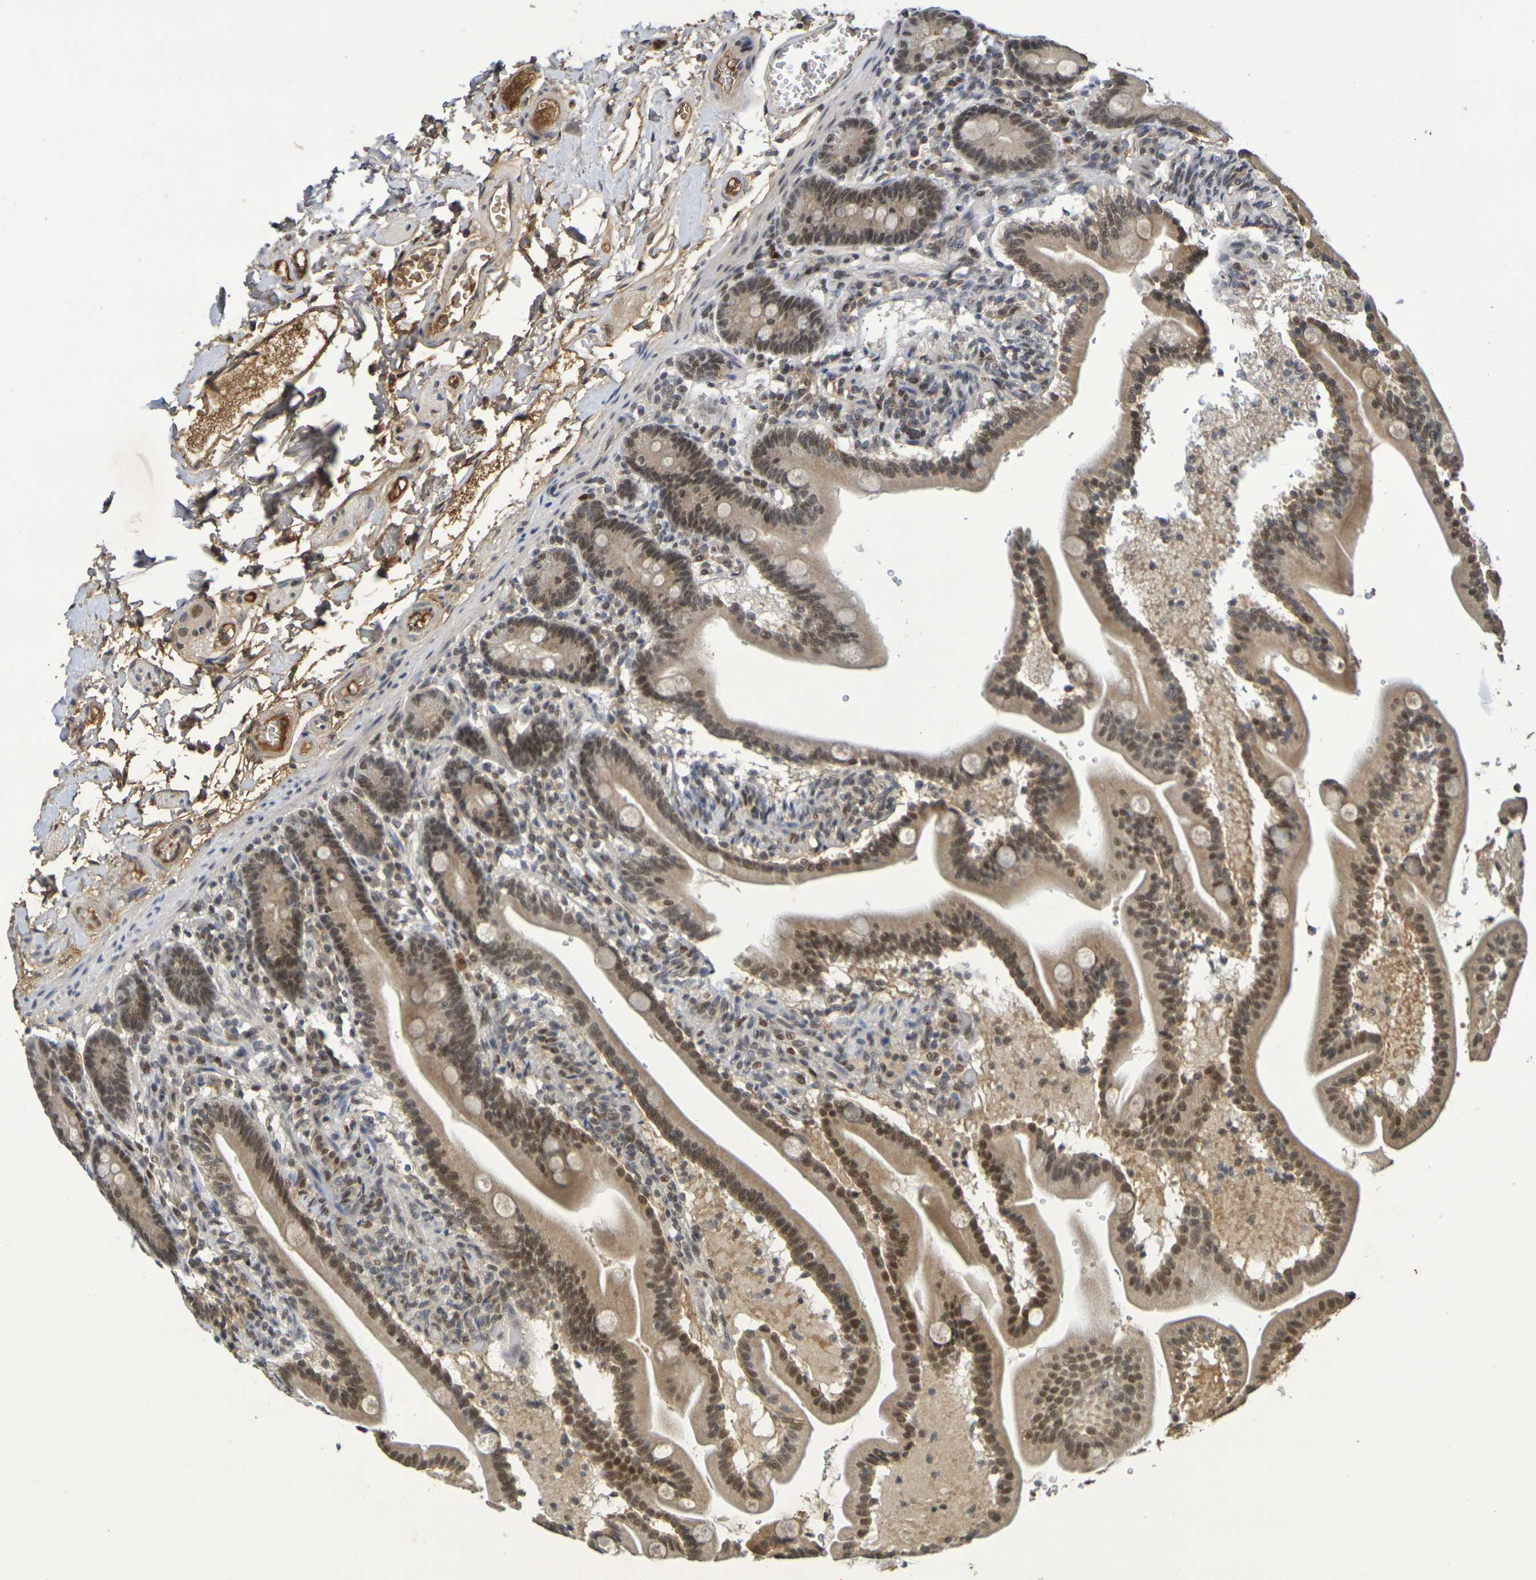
{"staining": {"intensity": "moderate", "quantity": ">75%", "location": "cytoplasmic/membranous,nuclear"}, "tissue": "duodenum", "cell_type": "Glandular cells", "image_type": "normal", "snomed": [{"axis": "morphology", "description": "Normal tissue, NOS"}, {"axis": "topography", "description": "Duodenum"}], "caption": "Unremarkable duodenum displays moderate cytoplasmic/membranous,nuclear positivity in approximately >75% of glandular cells (IHC, brightfield microscopy, high magnification)..", "gene": "TERF2", "patient": {"sex": "male", "age": 54}}